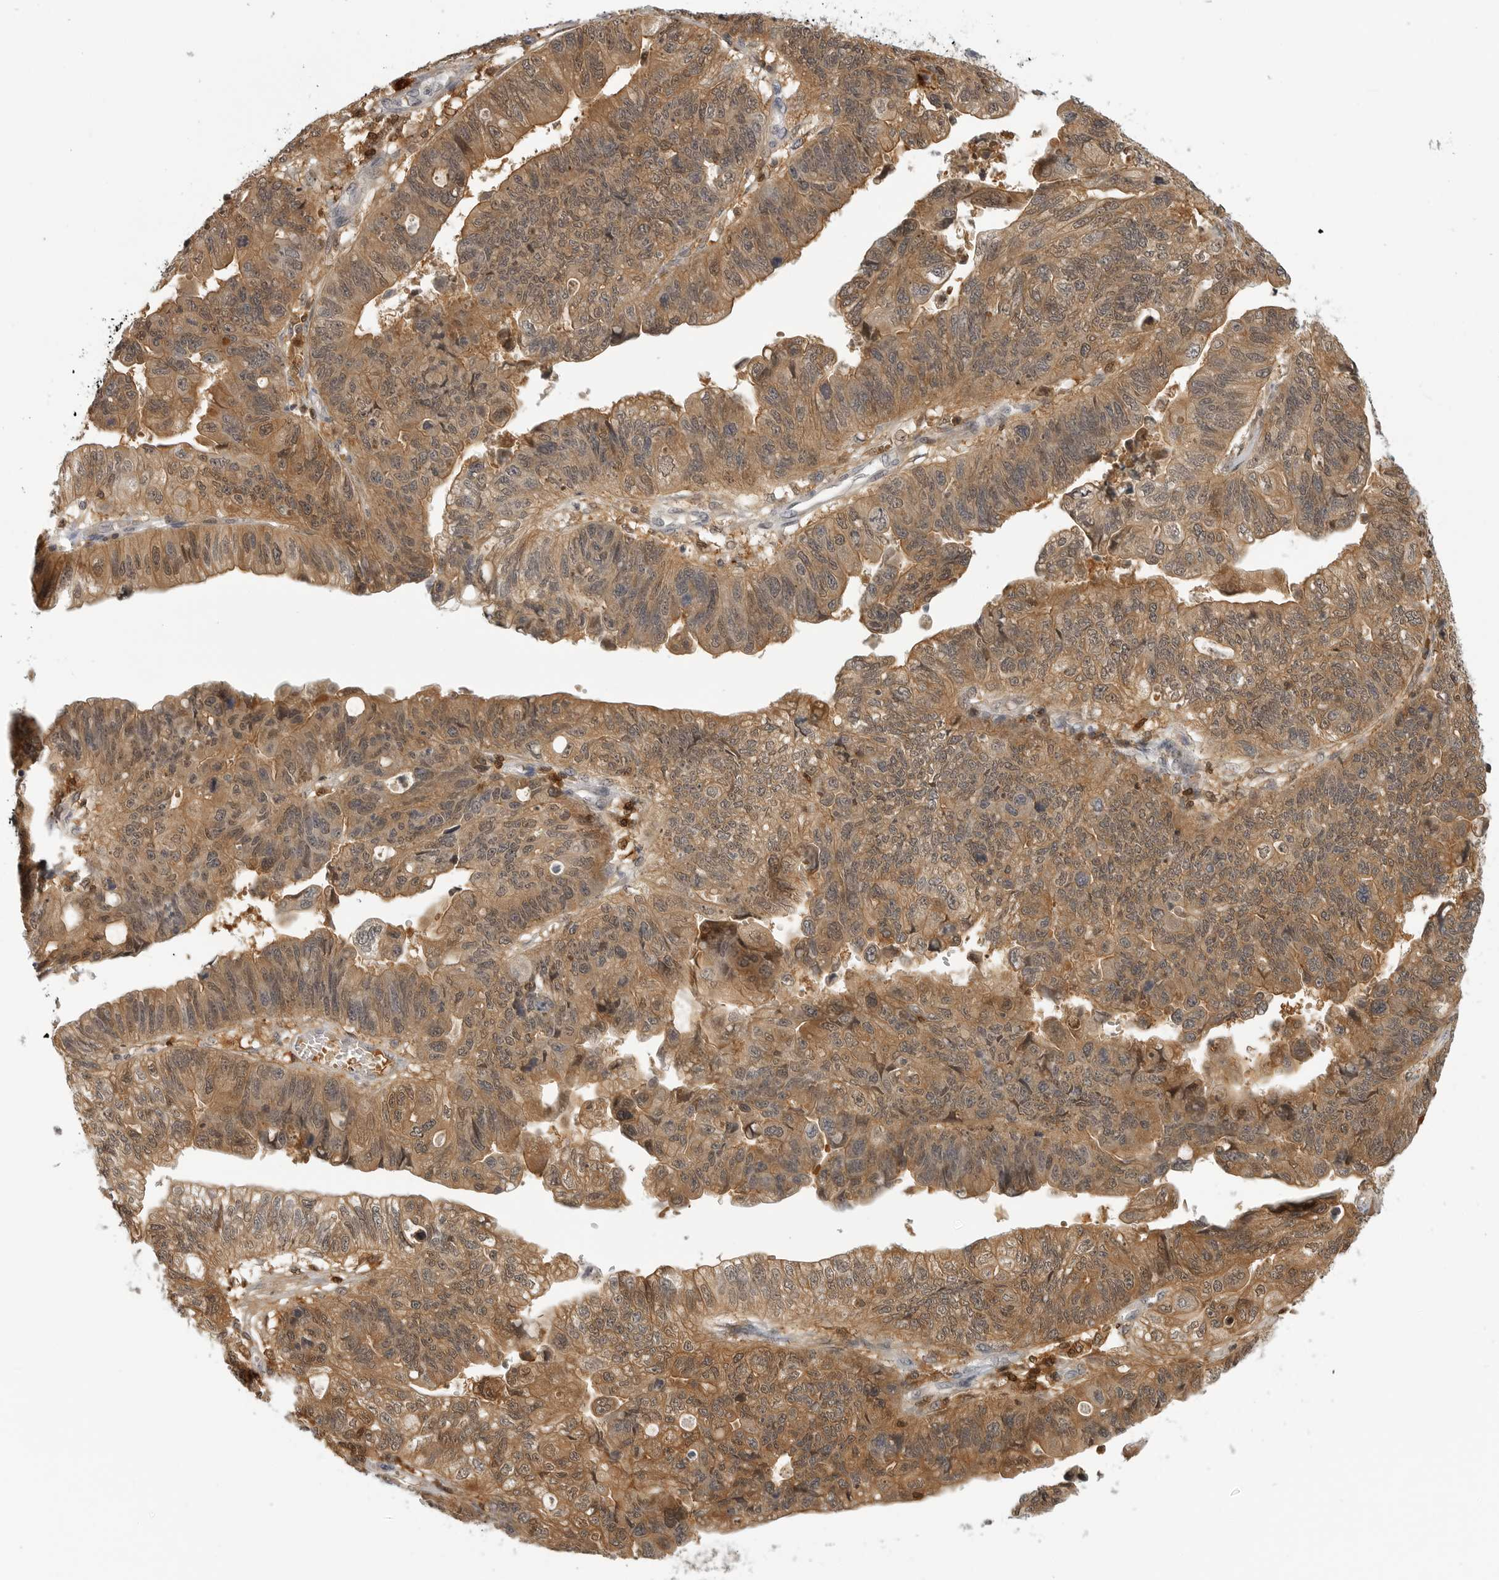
{"staining": {"intensity": "moderate", "quantity": ">75%", "location": "cytoplasmic/membranous"}, "tissue": "stomach cancer", "cell_type": "Tumor cells", "image_type": "cancer", "snomed": [{"axis": "morphology", "description": "Adenocarcinoma, NOS"}, {"axis": "topography", "description": "Stomach"}], "caption": "Tumor cells reveal medium levels of moderate cytoplasmic/membranous expression in about >75% of cells in human adenocarcinoma (stomach). Immunohistochemistry stains the protein of interest in brown and the nuclei are stained blue.", "gene": "CTIF", "patient": {"sex": "male", "age": 59}}